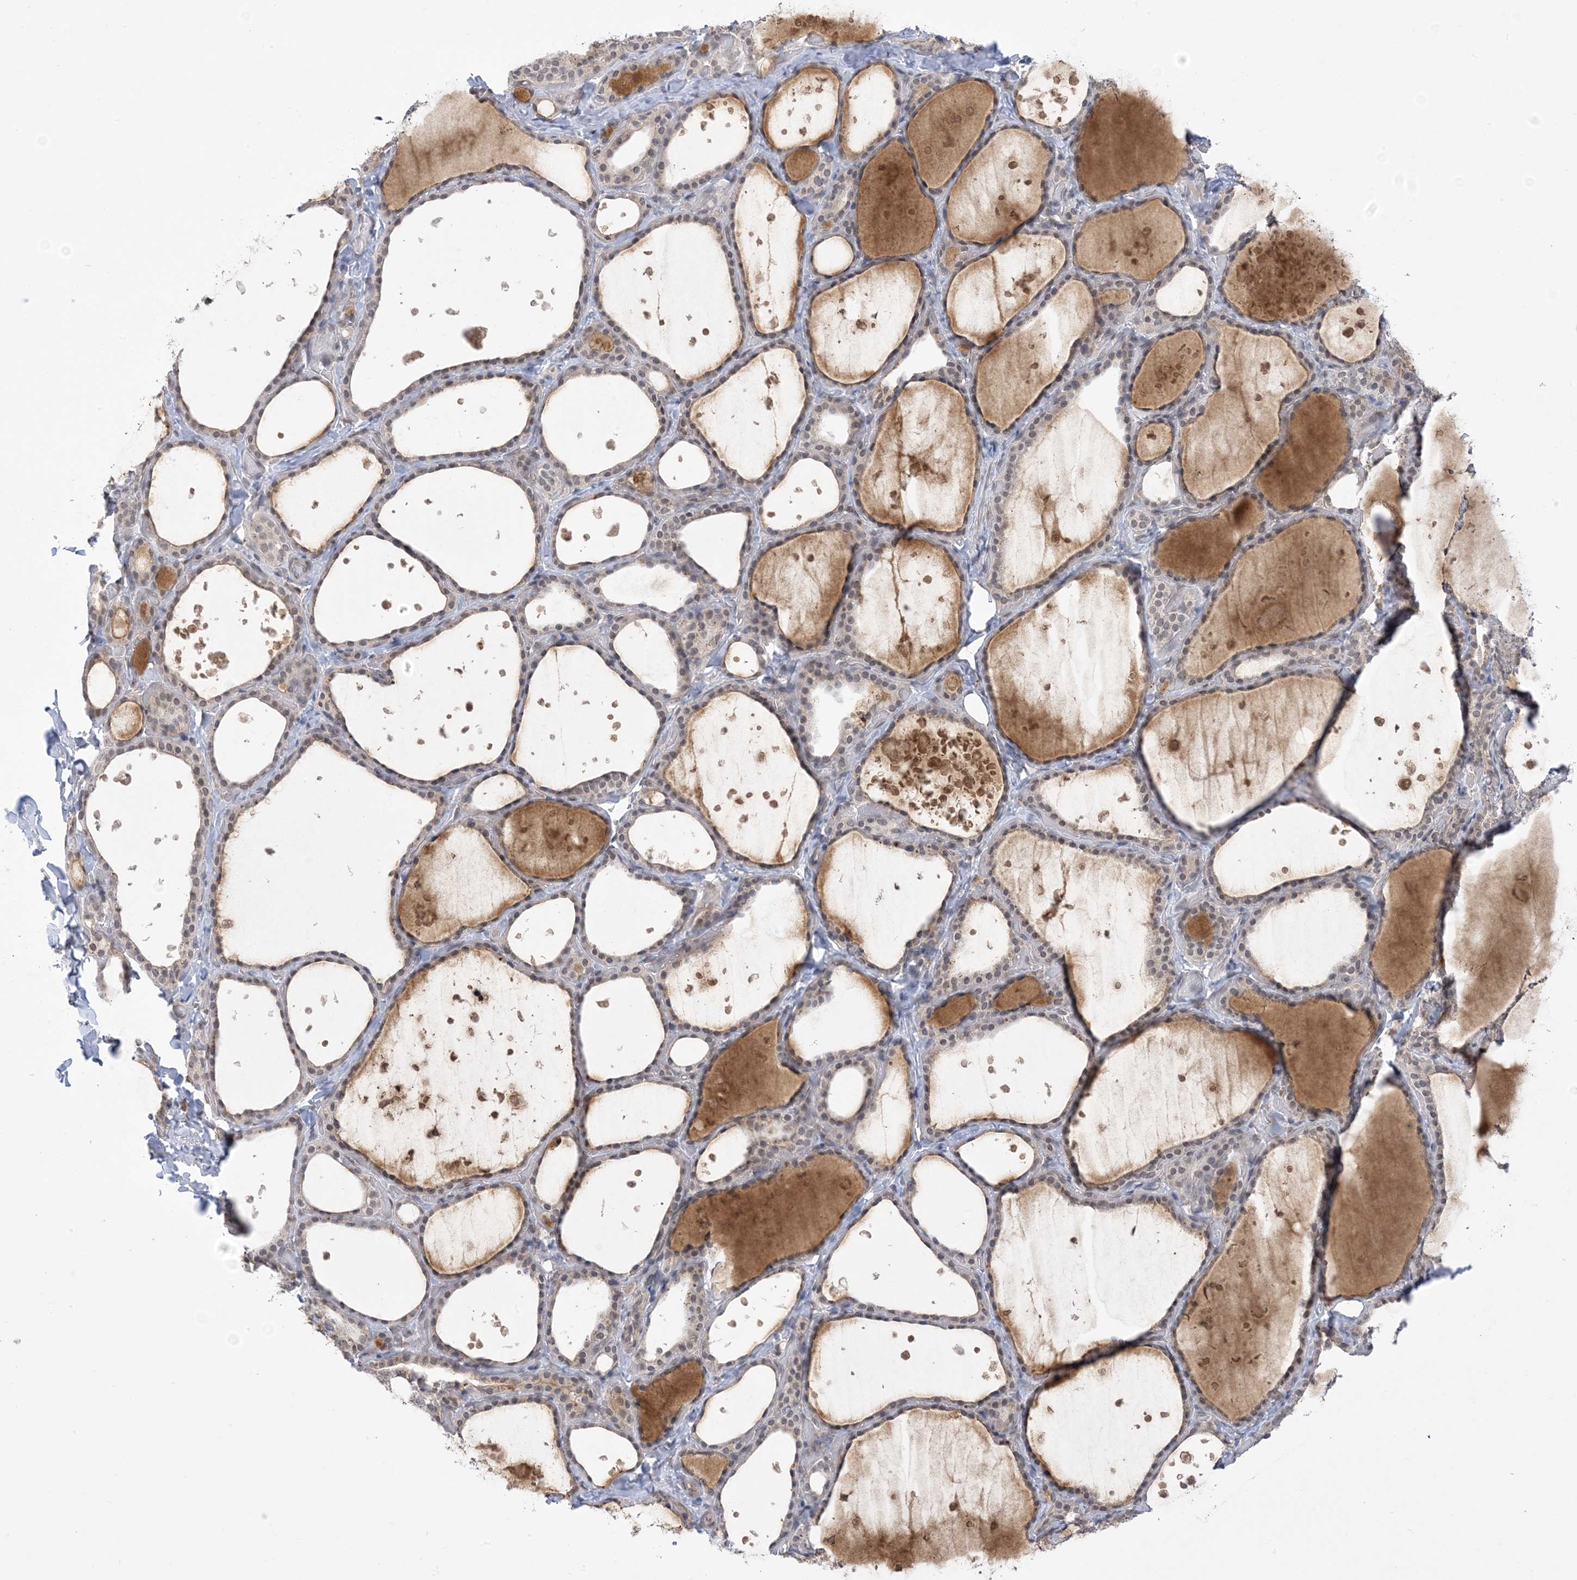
{"staining": {"intensity": "negative", "quantity": "none", "location": "none"}, "tissue": "thyroid gland", "cell_type": "Glandular cells", "image_type": "normal", "snomed": [{"axis": "morphology", "description": "Normal tissue, NOS"}, {"axis": "topography", "description": "Thyroid gland"}], "caption": "There is no significant staining in glandular cells of thyroid gland. Brightfield microscopy of immunohistochemistry (IHC) stained with DAB (3,3'-diaminobenzidine) (brown) and hematoxylin (blue), captured at high magnification.", "gene": "RANBP9", "patient": {"sex": "female", "age": 44}}